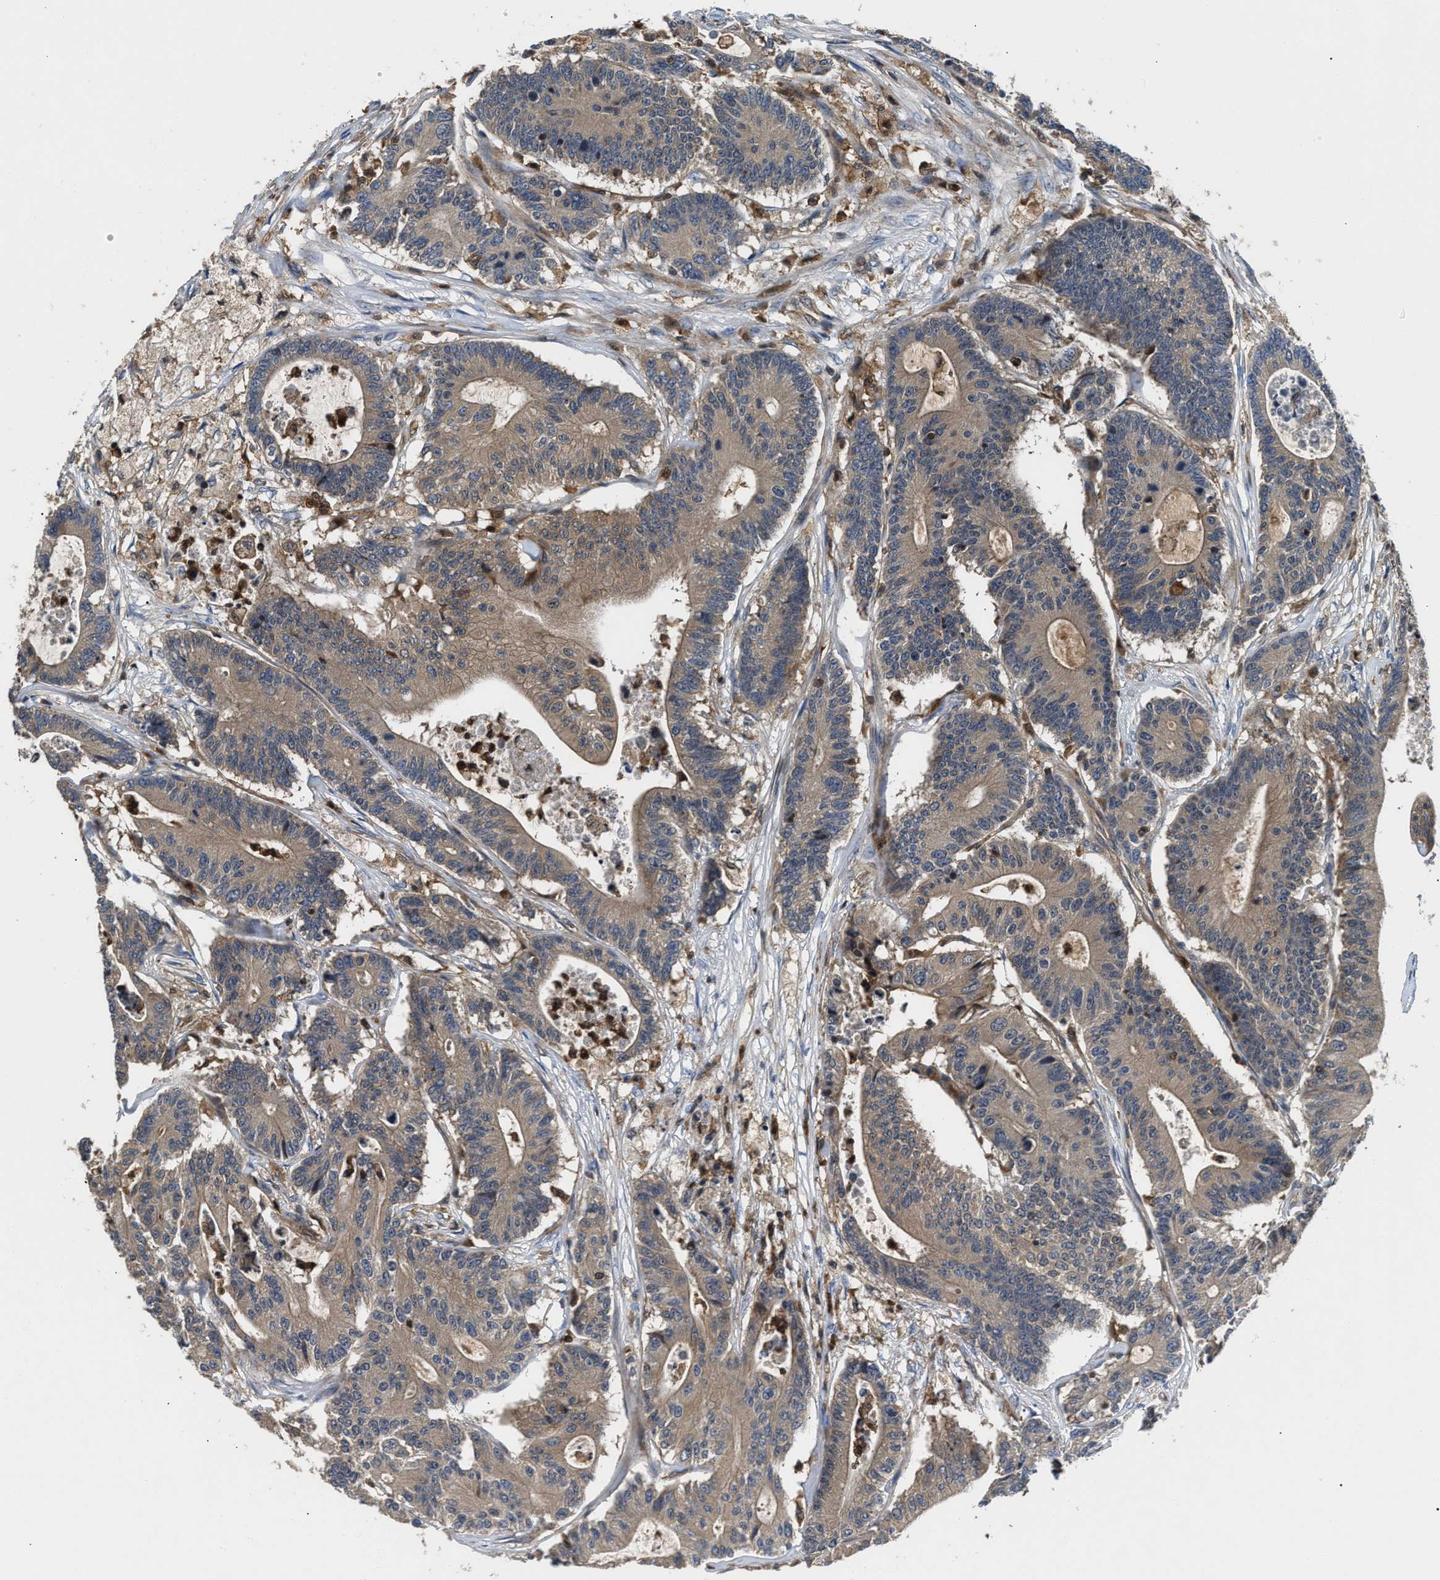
{"staining": {"intensity": "weak", "quantity": ">75%", "location": "cytoplasmic/membranous"}, "tissue": "colorectal cancer", "cell_type": "Tumor cells", "image_type": "cancer", "snomed": [{"axis": "morphology", "description": "Adenocarcinoma, NOS"}, {"axis": "topography", "description": "Colon"}], "caption": "Human adenocarcinoma (colorectal) stained with a protein marker shows weak staining in tumor cells.", "gene": "OSTF1", "patient": {"sex": "female", "age": 84}}